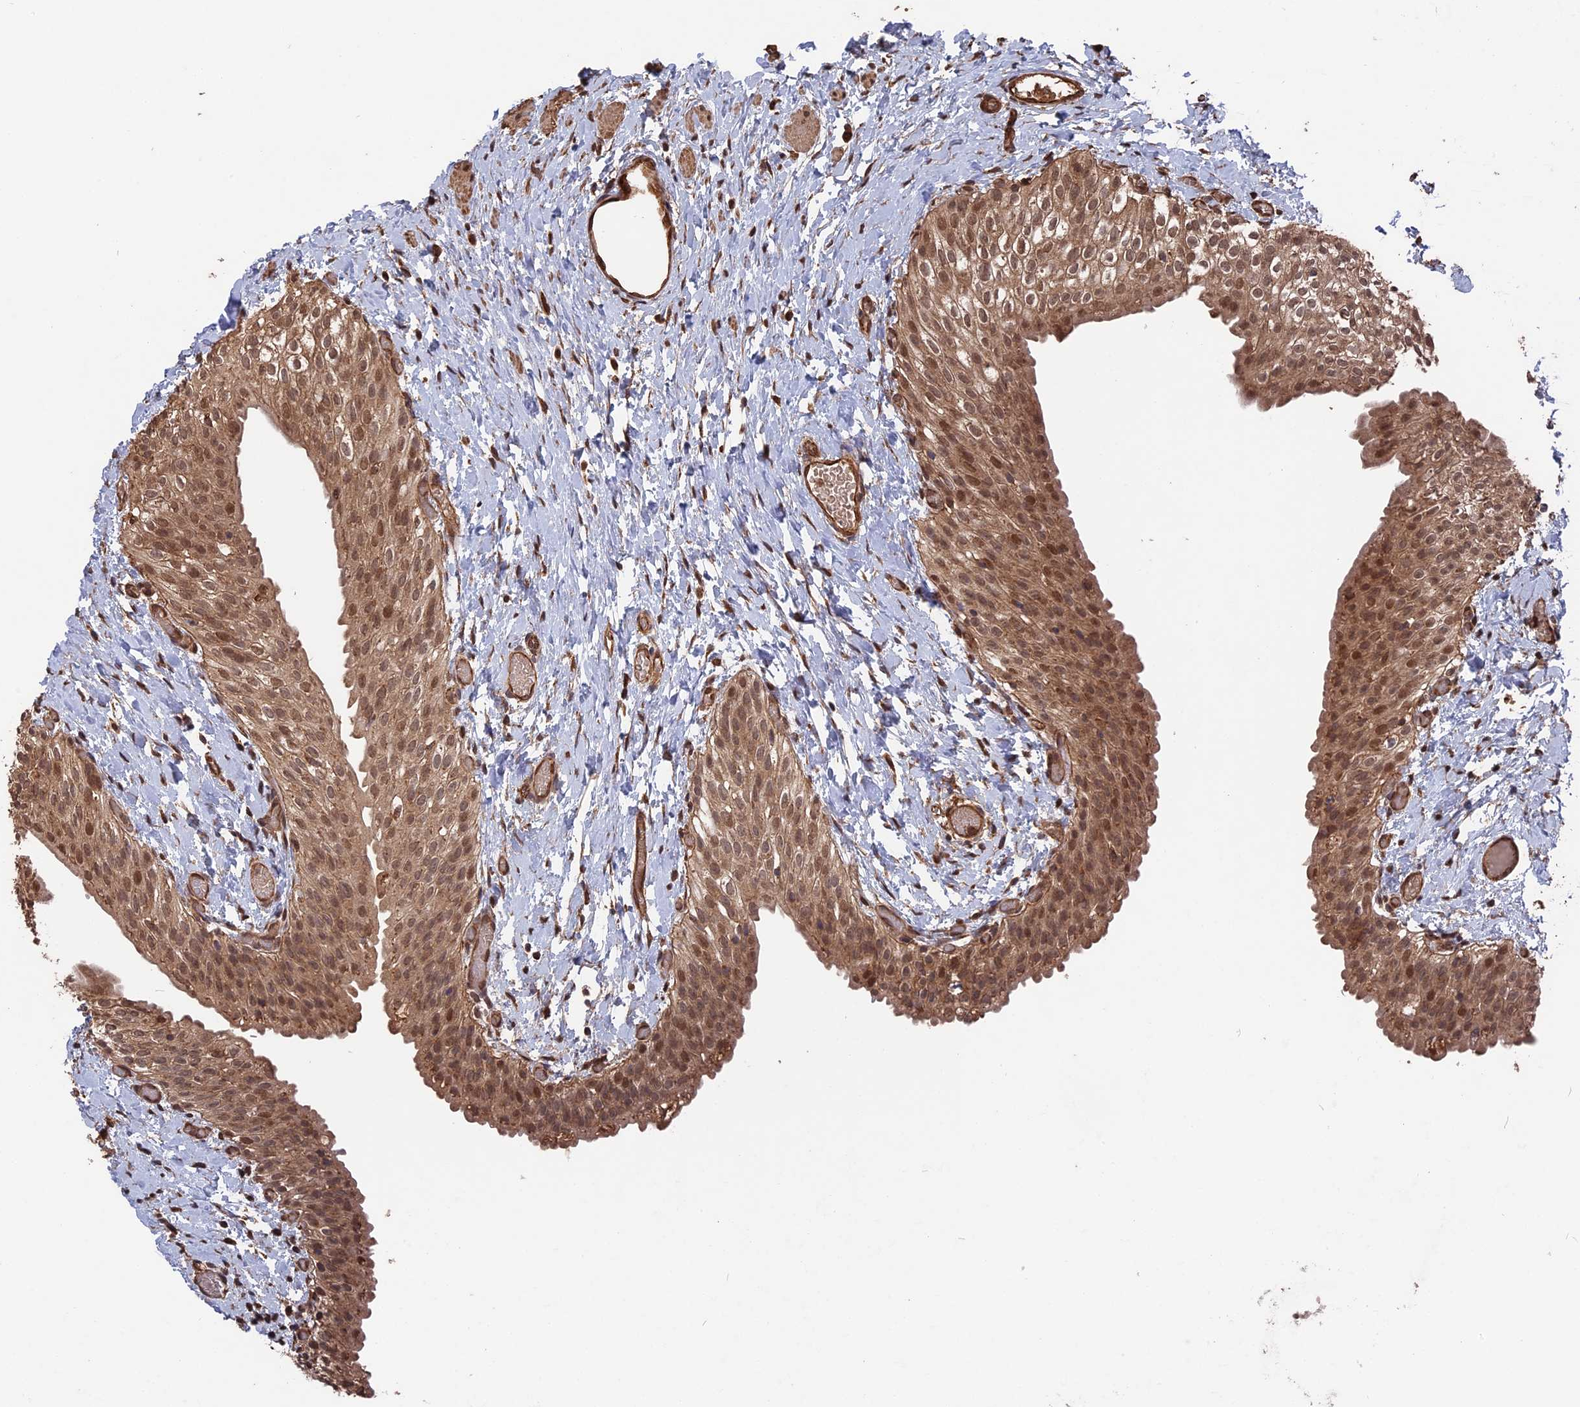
{"staining": {"intensity": "moderate", "quantity": ">75%", "location": "cytoplasmic/membranous,nuclear"}, "tissue": "urinary bladder", "cell_type": "Urothelial cells", "image_type": "normal", "snomed": [{"axis": "morphology", "description": "Normal tissue, NOS"}, {"axis": "topography", "description": "Urinary bladder"}], "caption": "Protein positivity by immunohistochemistry reveals moderate cytoplasmic/membranous,nuclear expression in approximately >75% of urothelial cells in benign urinary bladder.", "gene": "TELO2", "patient": {"sex": "male", "age": 1}}